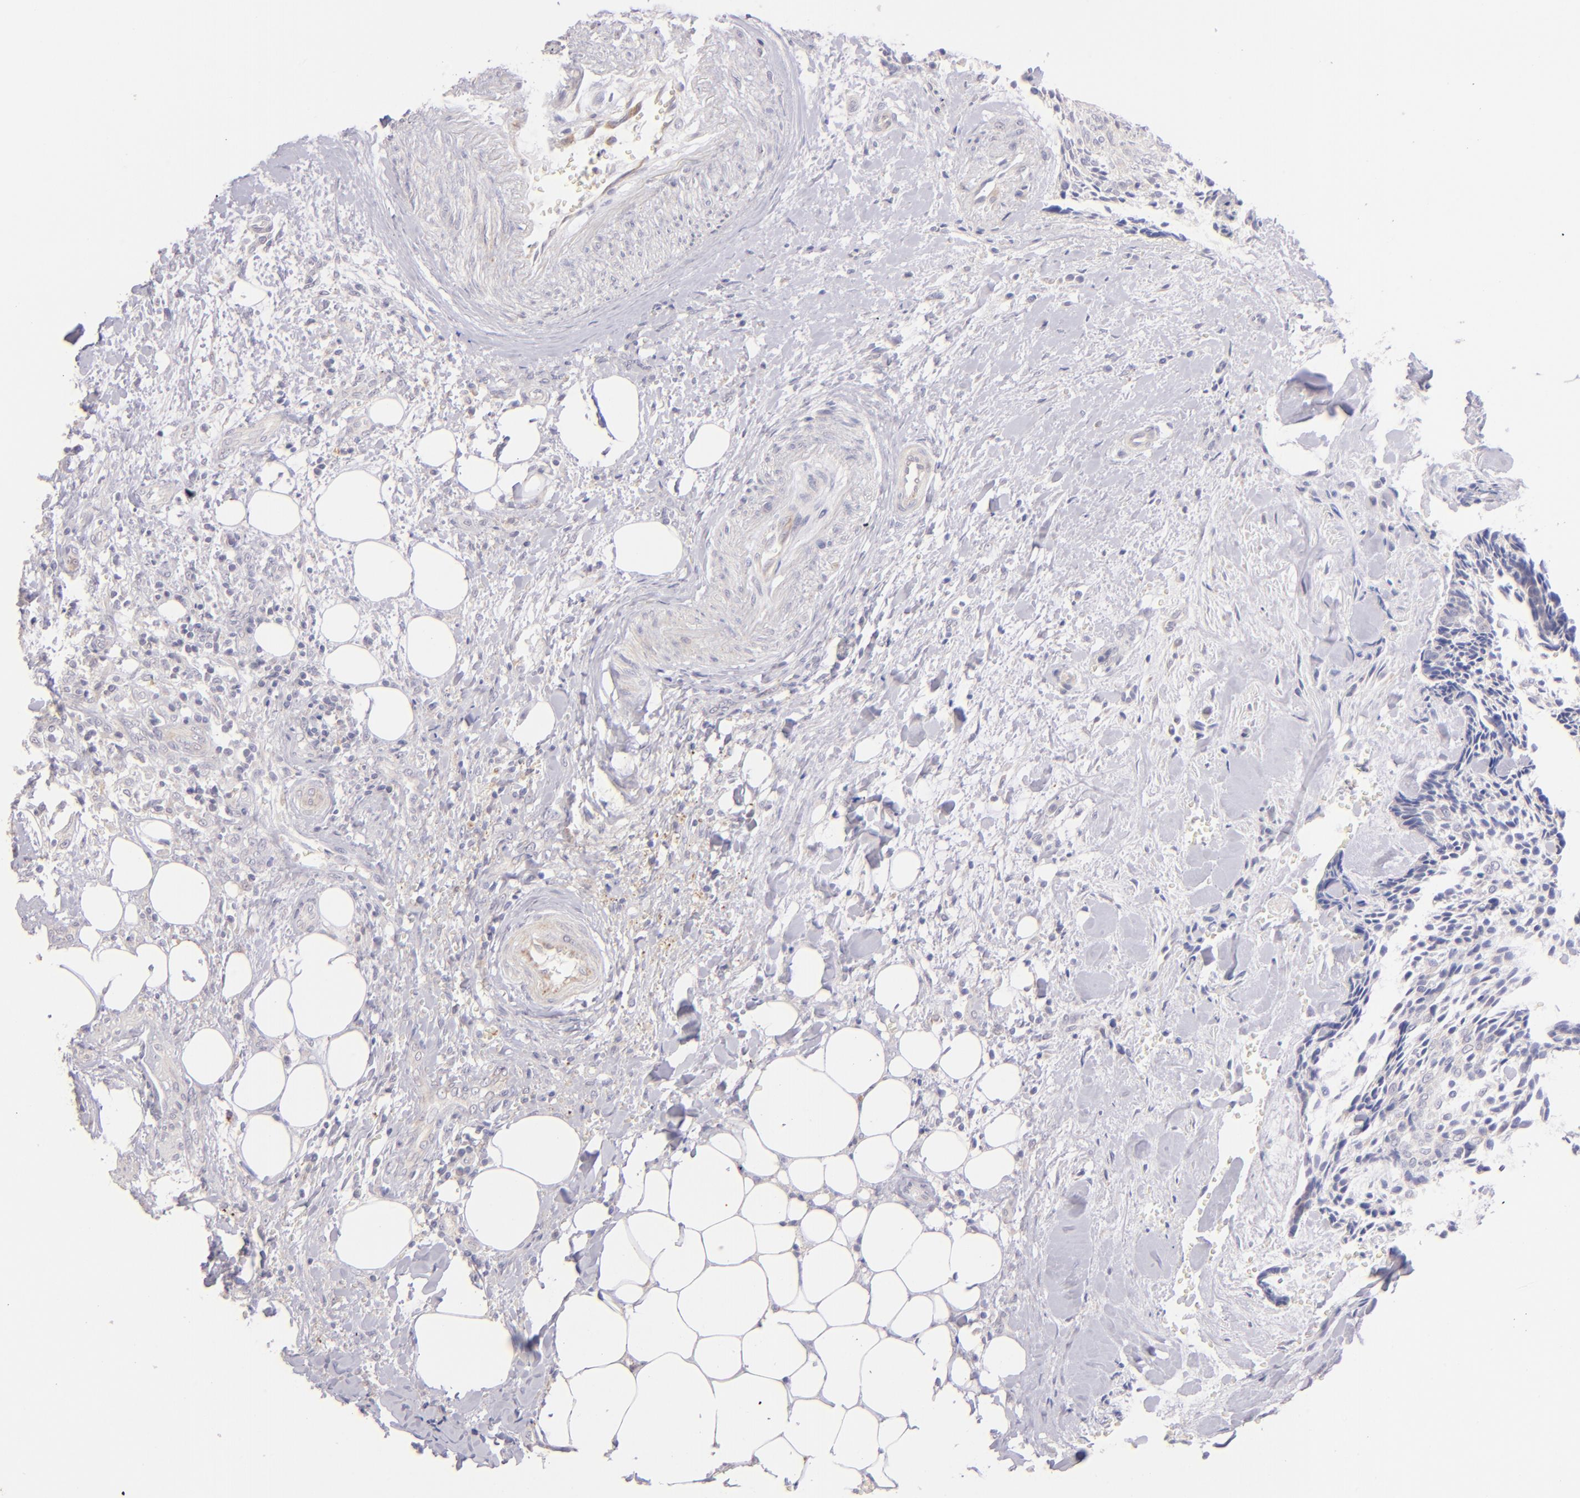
{"staining": {"intensity": "weak", "quantity": ">75%", "location": "cytoplasmic/membranous"}, "tissue": "head and neck cancer", "cell_type": "Tumor cells", "image_type": "cancer", "snomed": [{"axis": "morphology", "description": "Squamous cell carcinoma, NOS"}, {"axis": "topography", "description": "Salivary gland"}, {"axis": "topography", "description": "Head-Neck"}], "caption": "Tumor cells demonstrate low levels of weak cytoplasmic/membranous staining in about >75% of cells in human squamous cell carcinoma (head and neck). The staining is performed using DAB brown chromogen to label protein expression. The nuclei are counter-stained blue using hematoxylin.", "gene": "SH2D4A", "patient": {"sex": "male", "age": 70}}